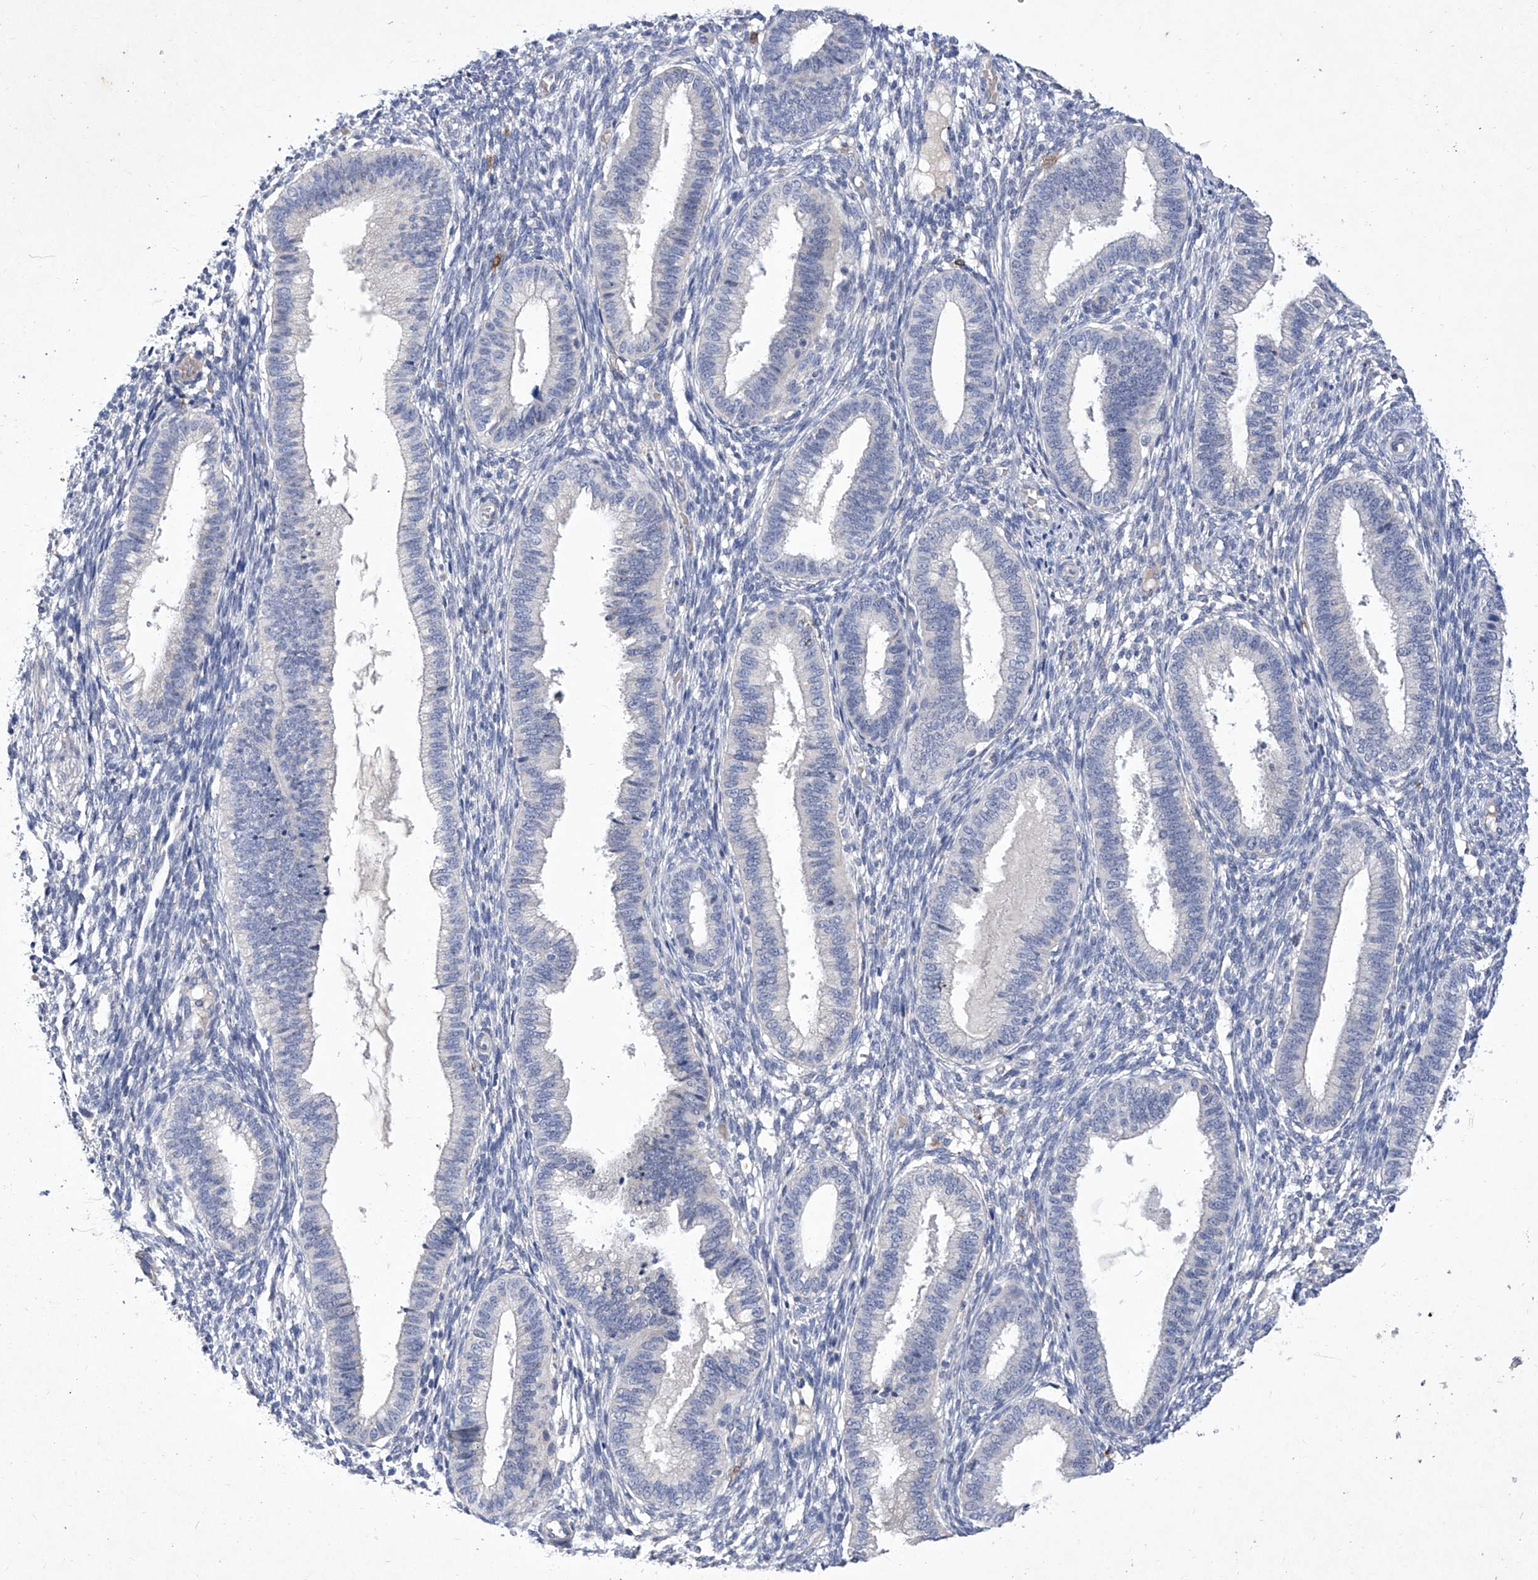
{"staining": {"intensity": "negative", "quantity": "none", "location": "none"}, "tissue": "endometrium", "cell_type": "Cells in endometrial stroma", "image_type": "normal", "snomed": [{"axis": "morphology", "description": "Normal tissue, NOS"}, {"axis": "topography", "description": "Endometrium"}], "caption": "Cells in endometrial stroma are negative for brown protein staining in normal endometrium.", "gene": "IFNL2", "patient": {"sex": "female", "age": 39}}